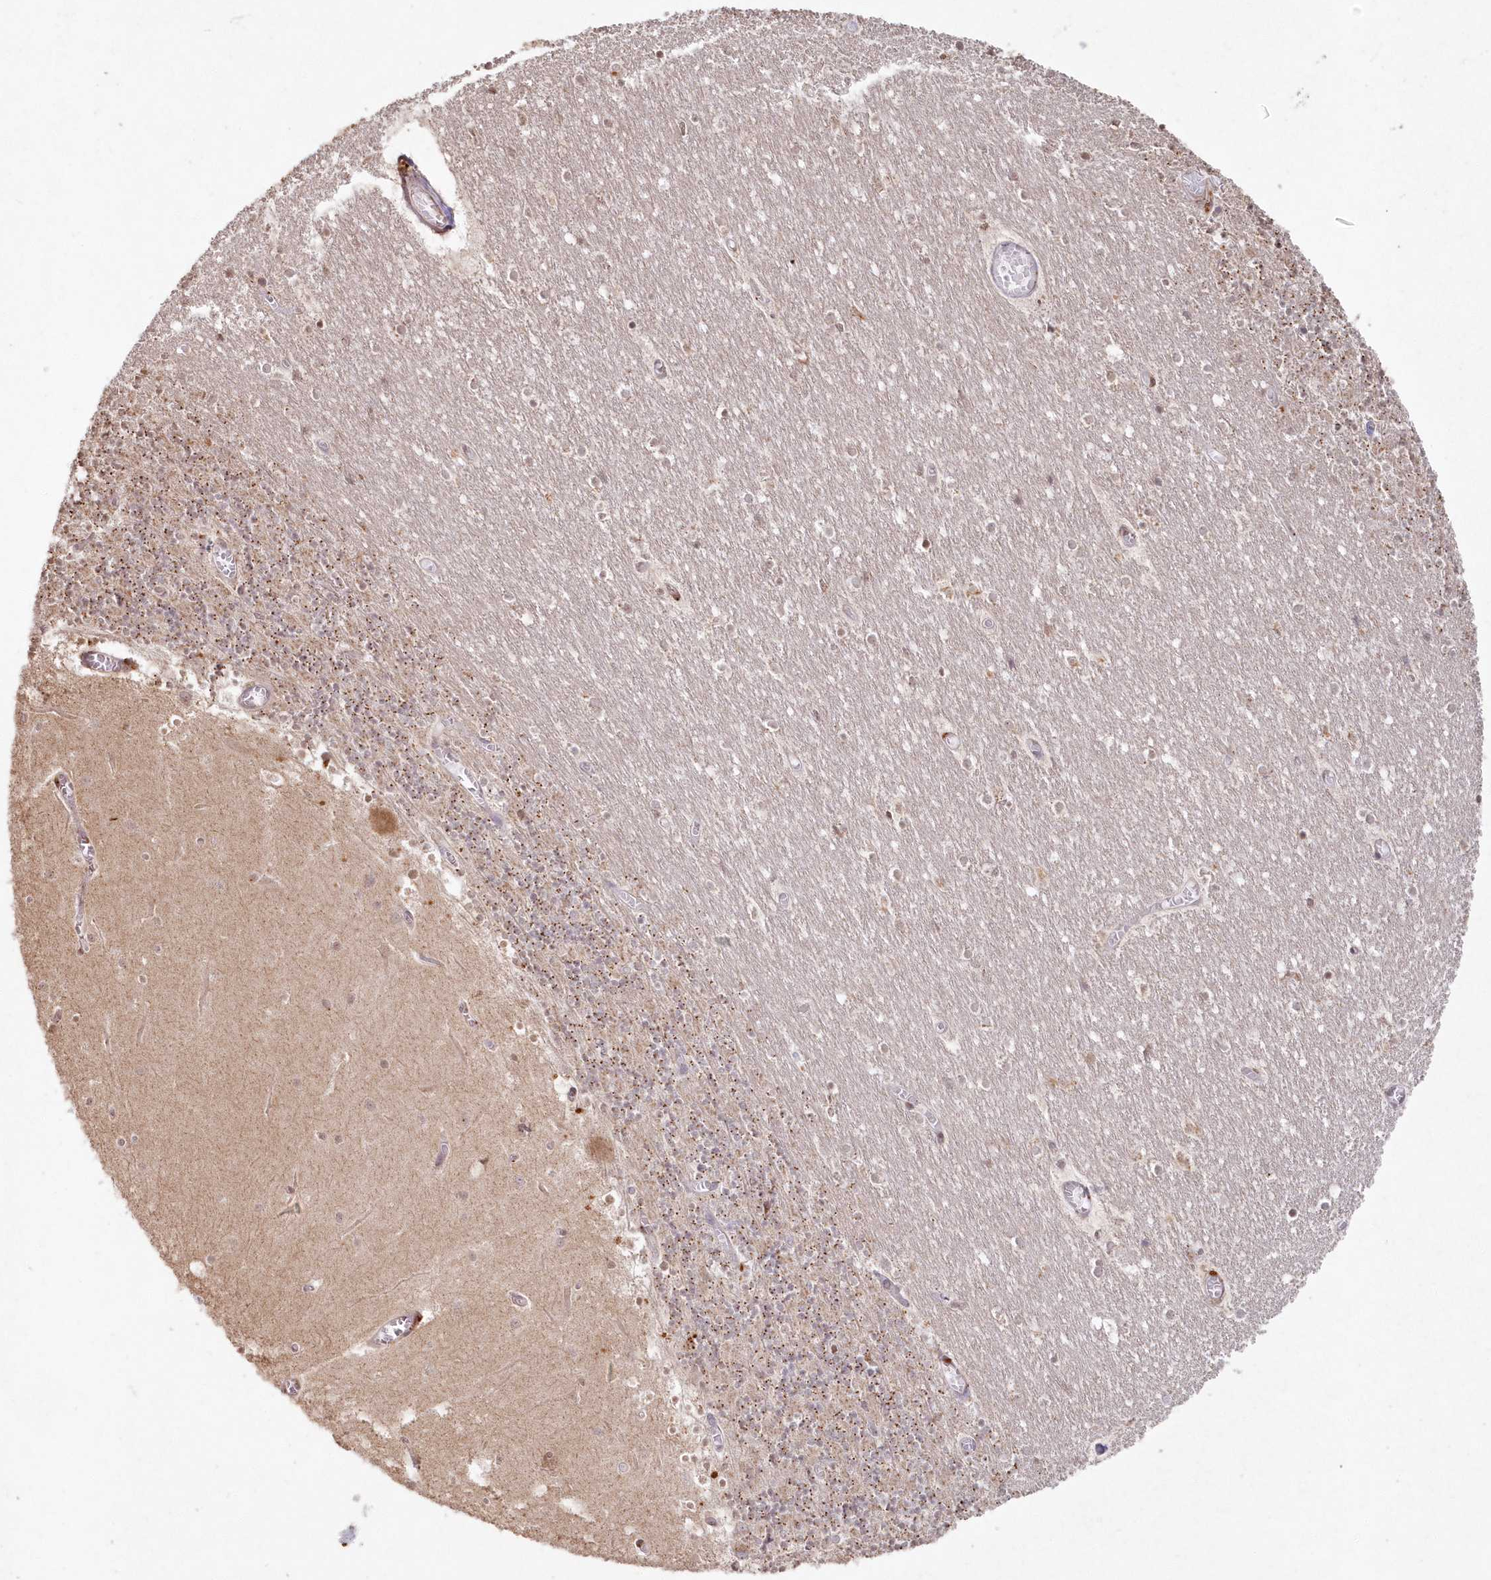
{"staining": {"intensity": "strong", "quantity": "<25%", "location": "cytoplasmic/membranous"}, "tissue": "cerebellum", "cell_type": "Cells in granular layer", "image_type": "normal", "snomed": [{"axis": "morphology", "description": "Normal tissue, NOS"}, {"axis": "topography", "description": "Cerebellum"}], "caption": "Immunohistochemical staining of normal human cerebellum shows strong cytoplasmic/membranous protein positivity in about <25% of cells in granular layer.", "gene": "ARSB", "patient": {"sex": "female", "age": 28}}